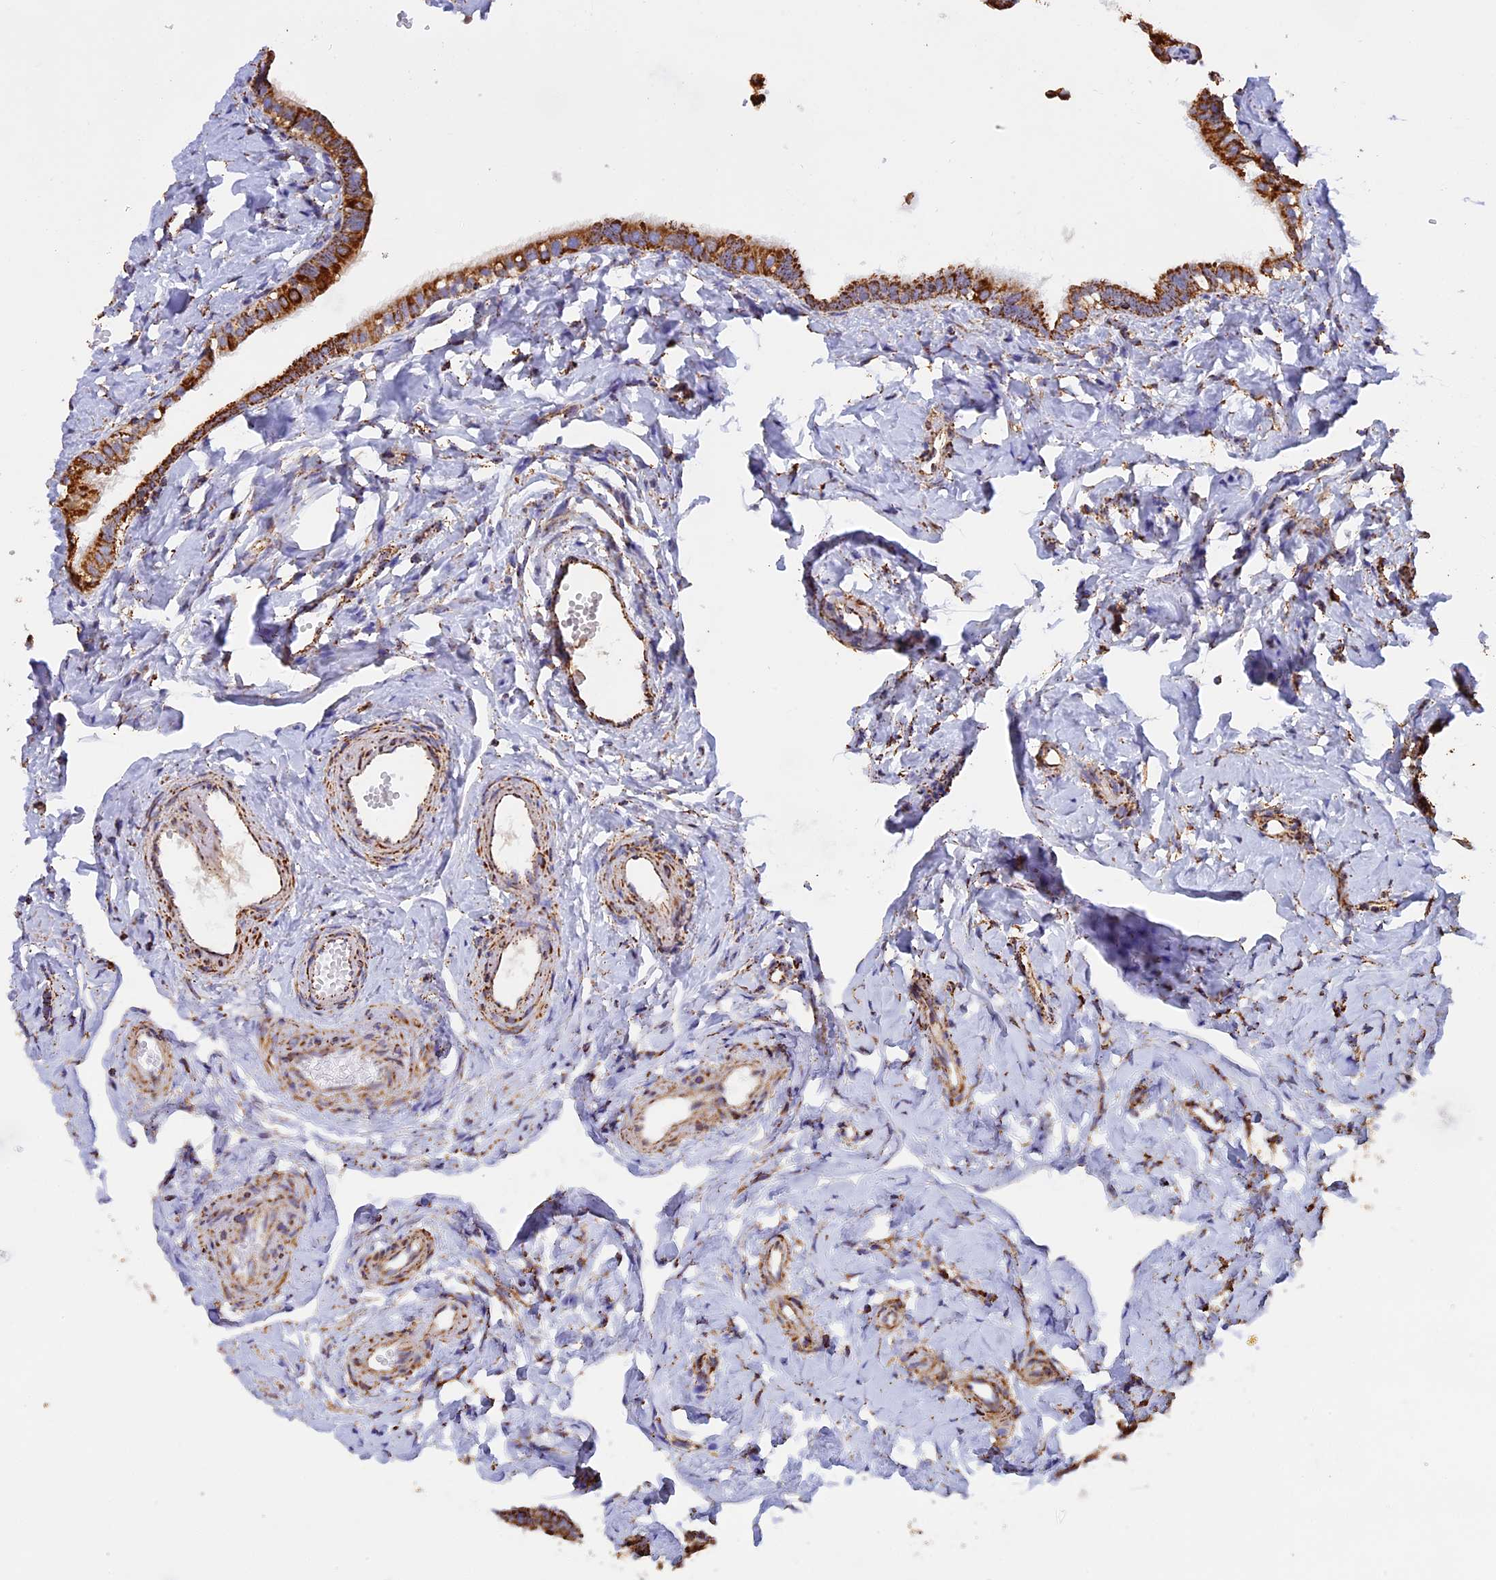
{"staining": {"intensity": "strong", "quantity": ">75%", "location": "cytoplasmic/membranous"}, "tissue": "fallopian tube", "cell_type": "Glandular cells", "image_type": "normal", "snomed": [{"axis": "morphology", "description": "Normal tissue, NOS"}, {"axis": "topography", "description": "Fallopian tube"}], "caption": "A brown stain labels strong cytoplasmic/membranous expression of a protein in glandular cells of unremarkable human fallopian tube. Nuclei are stained in blue.", "gene": "KCNG1", "patient": {"sex": "female", "age": 66}}